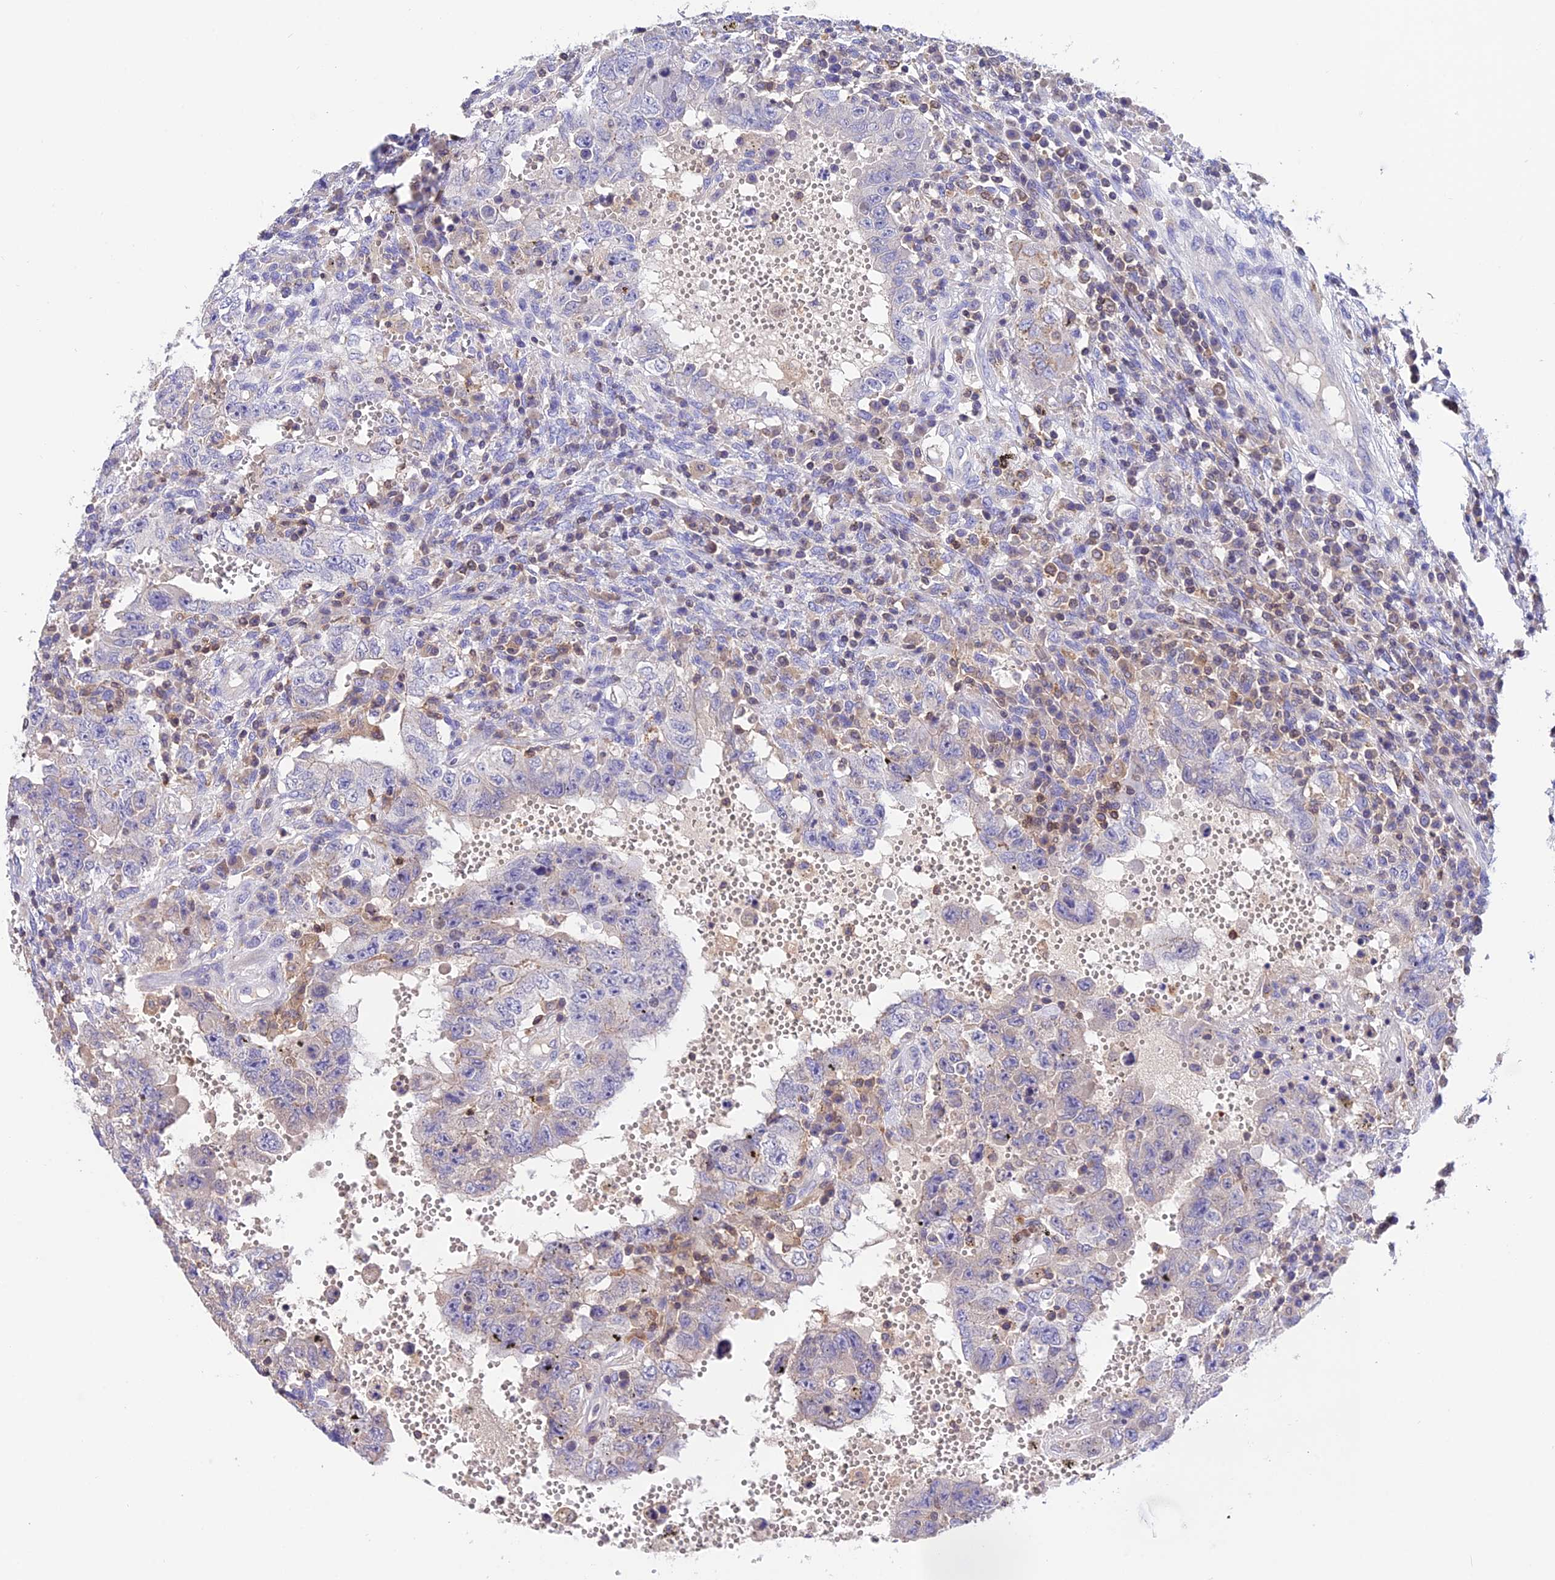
{"staining": {"intensity": "negative", "quantity": "none", "location": "none"}, "tissue": "testis cancer", "cell_type": "Tumor cells", "image_type": "cancer", "snomed": [{"axis": "morphology", "description": "Carcinoma, Embryonal, NOS"}, {"axis": "topography", "description": "Testis"}], "caption": "Immunohistochemistry of embryonal carcinoma (testis) demonstrates no staining in tumor cells.", "gene": "LPXN", "patient": {"sex": "male", "age": 26}}